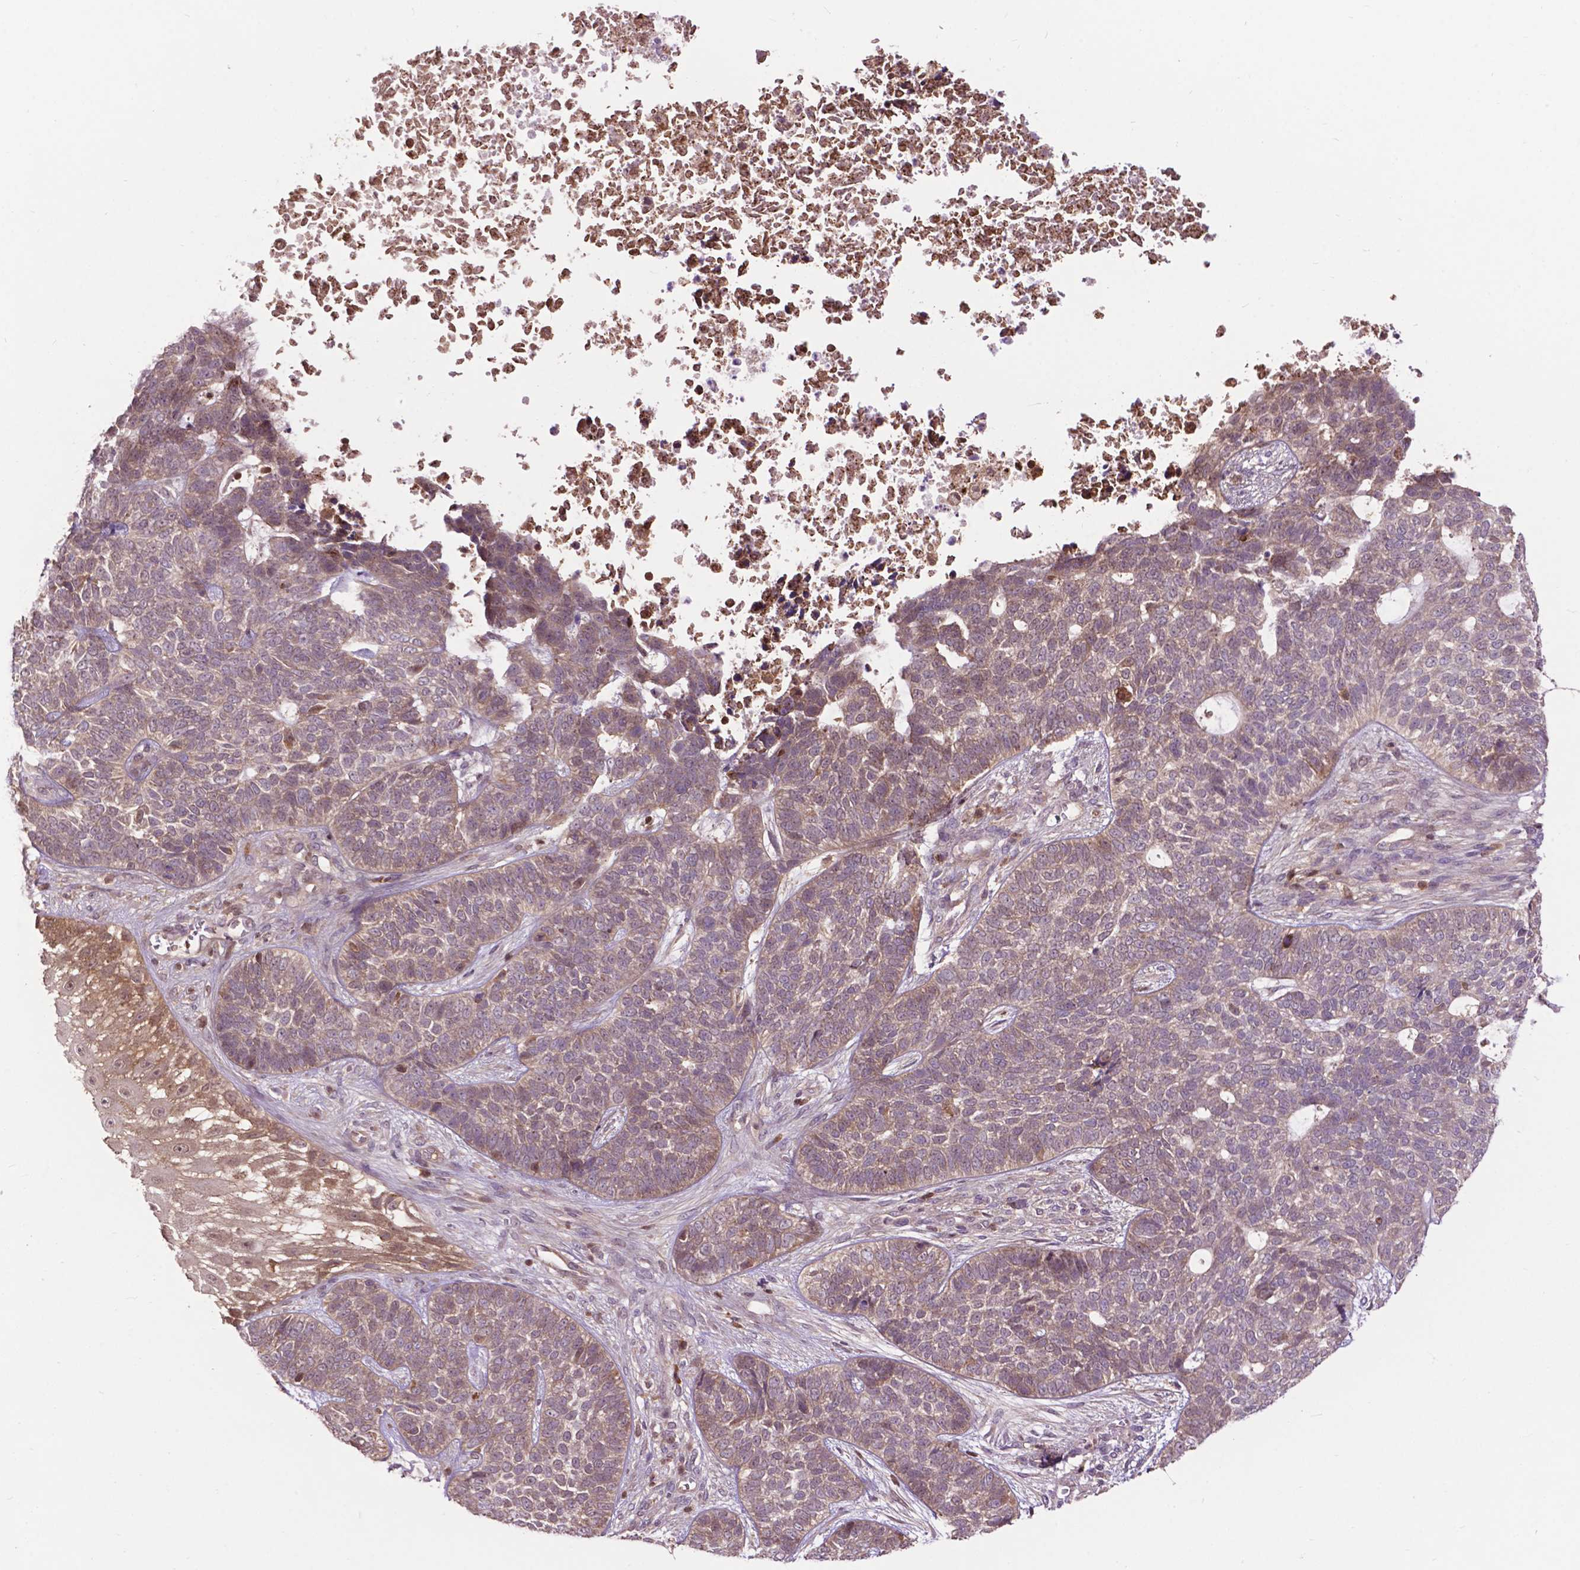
{"staining": {"intensity": "weak", "quantity": ">75%", "location": "cytoplasmic/membranous"}, "tissue": "skin cancer", "cell_type": "Tumor cells", "image_type": "cancer", "snomed": [{"axis": "morphology", "description": "Basal cell carcinoma"}, {"axis": "topography", "description": "Skin"}], "caption": "Weak cytoplasmic/membranous expression is seen in approximately >75% of tumor cells in basal cell carcinoma (skin). Nuclei are stained in blue.", "gene": "CHMP4A", "patient": {"sex": "female", "age": 69}}